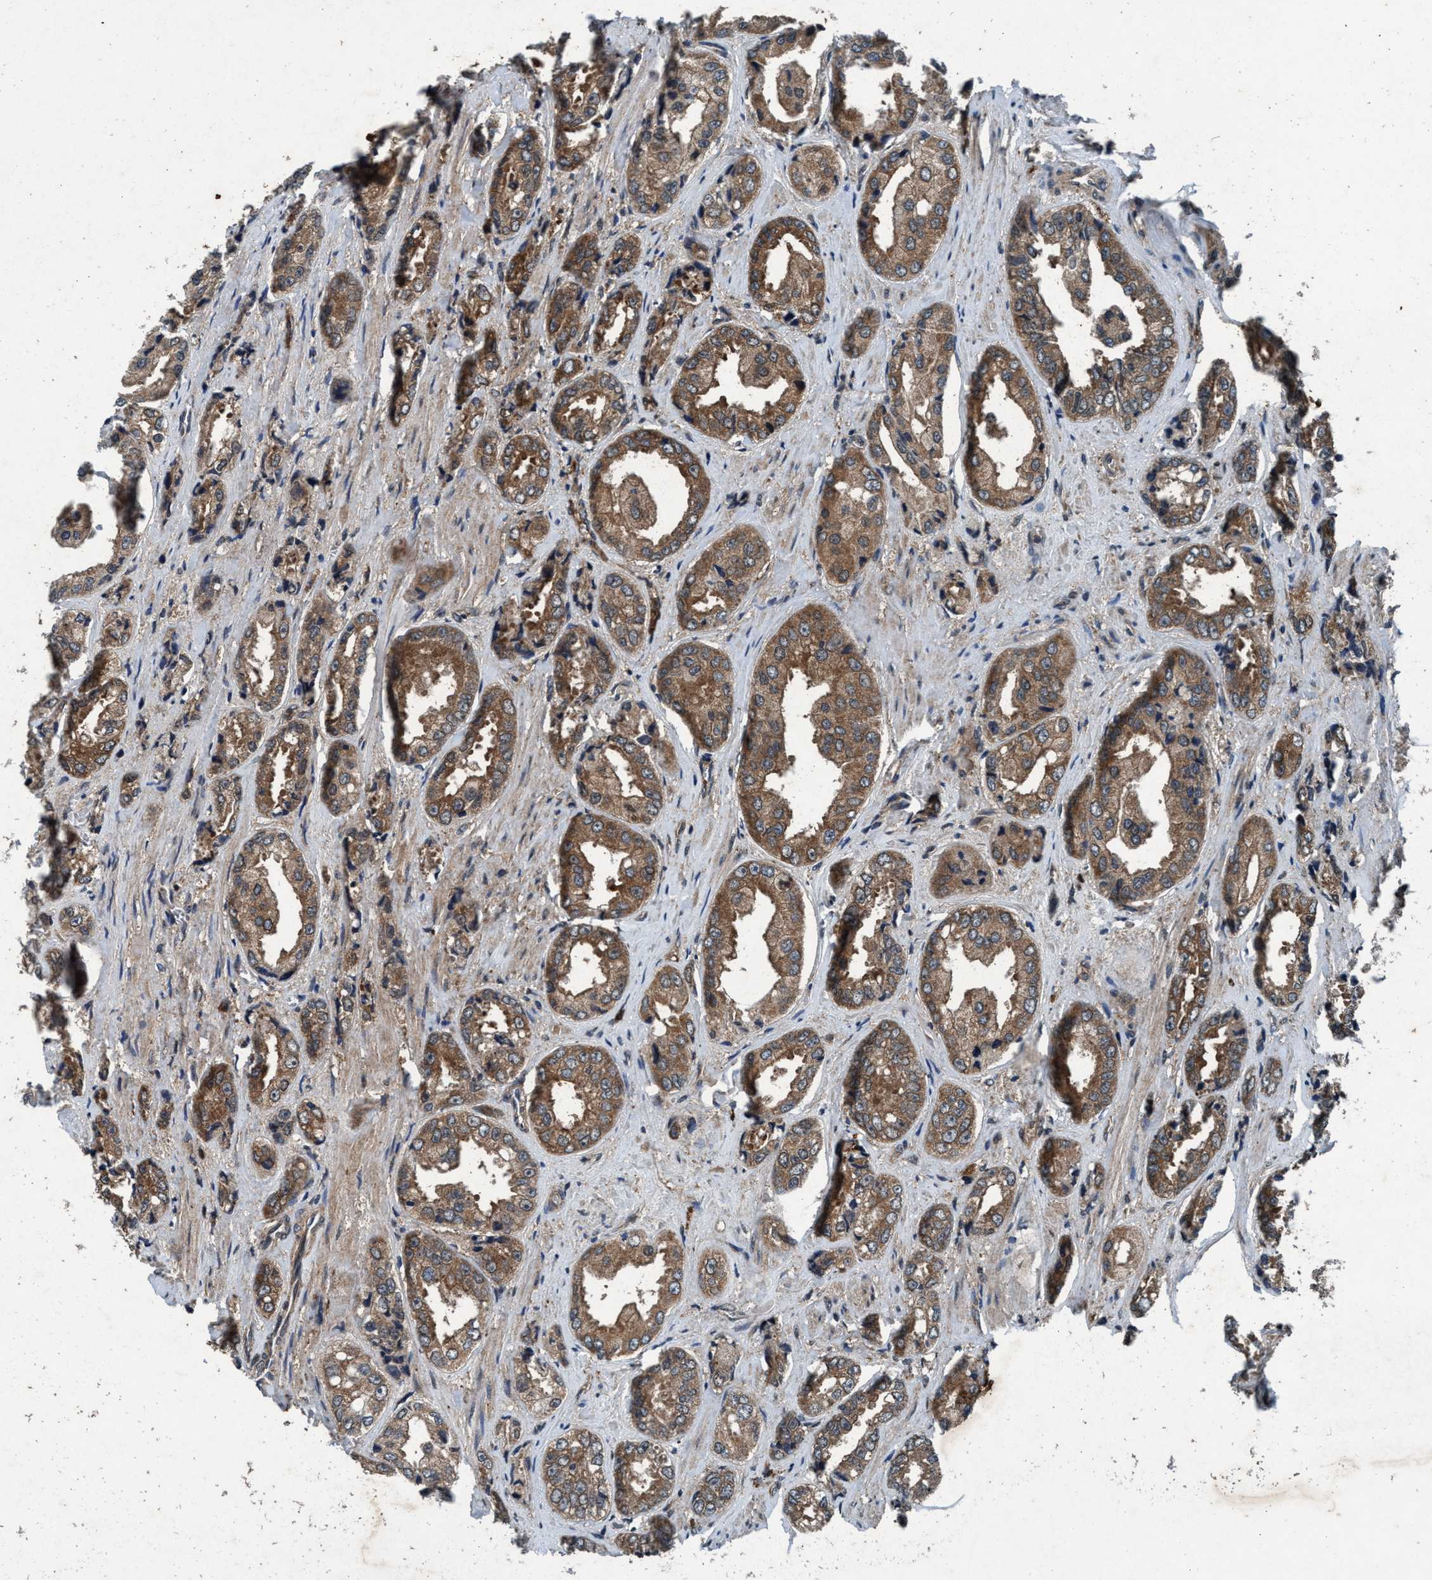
{"staining": {"intensity": "moderate", "quantity": ">75%", "location": "cytoplasmic/membranous"}, "tissue": "prostate cancer", "cell_type": "Tumor cells", "image_type": "cancer", "snomed": [{"axis": "morphology", "description": "Adenocarcinoma, High grade"}, {"axis": "topography", "description": "Prostate"}], "caption": "An image showing moderate cytoplasmic/membranous positivity in about >75% of tumor cells in prostate cancer, as visualized by brown immunohistochemical staining.", "gene": "AKT1S1", "patient": {"sex": "male", "age": 61}}